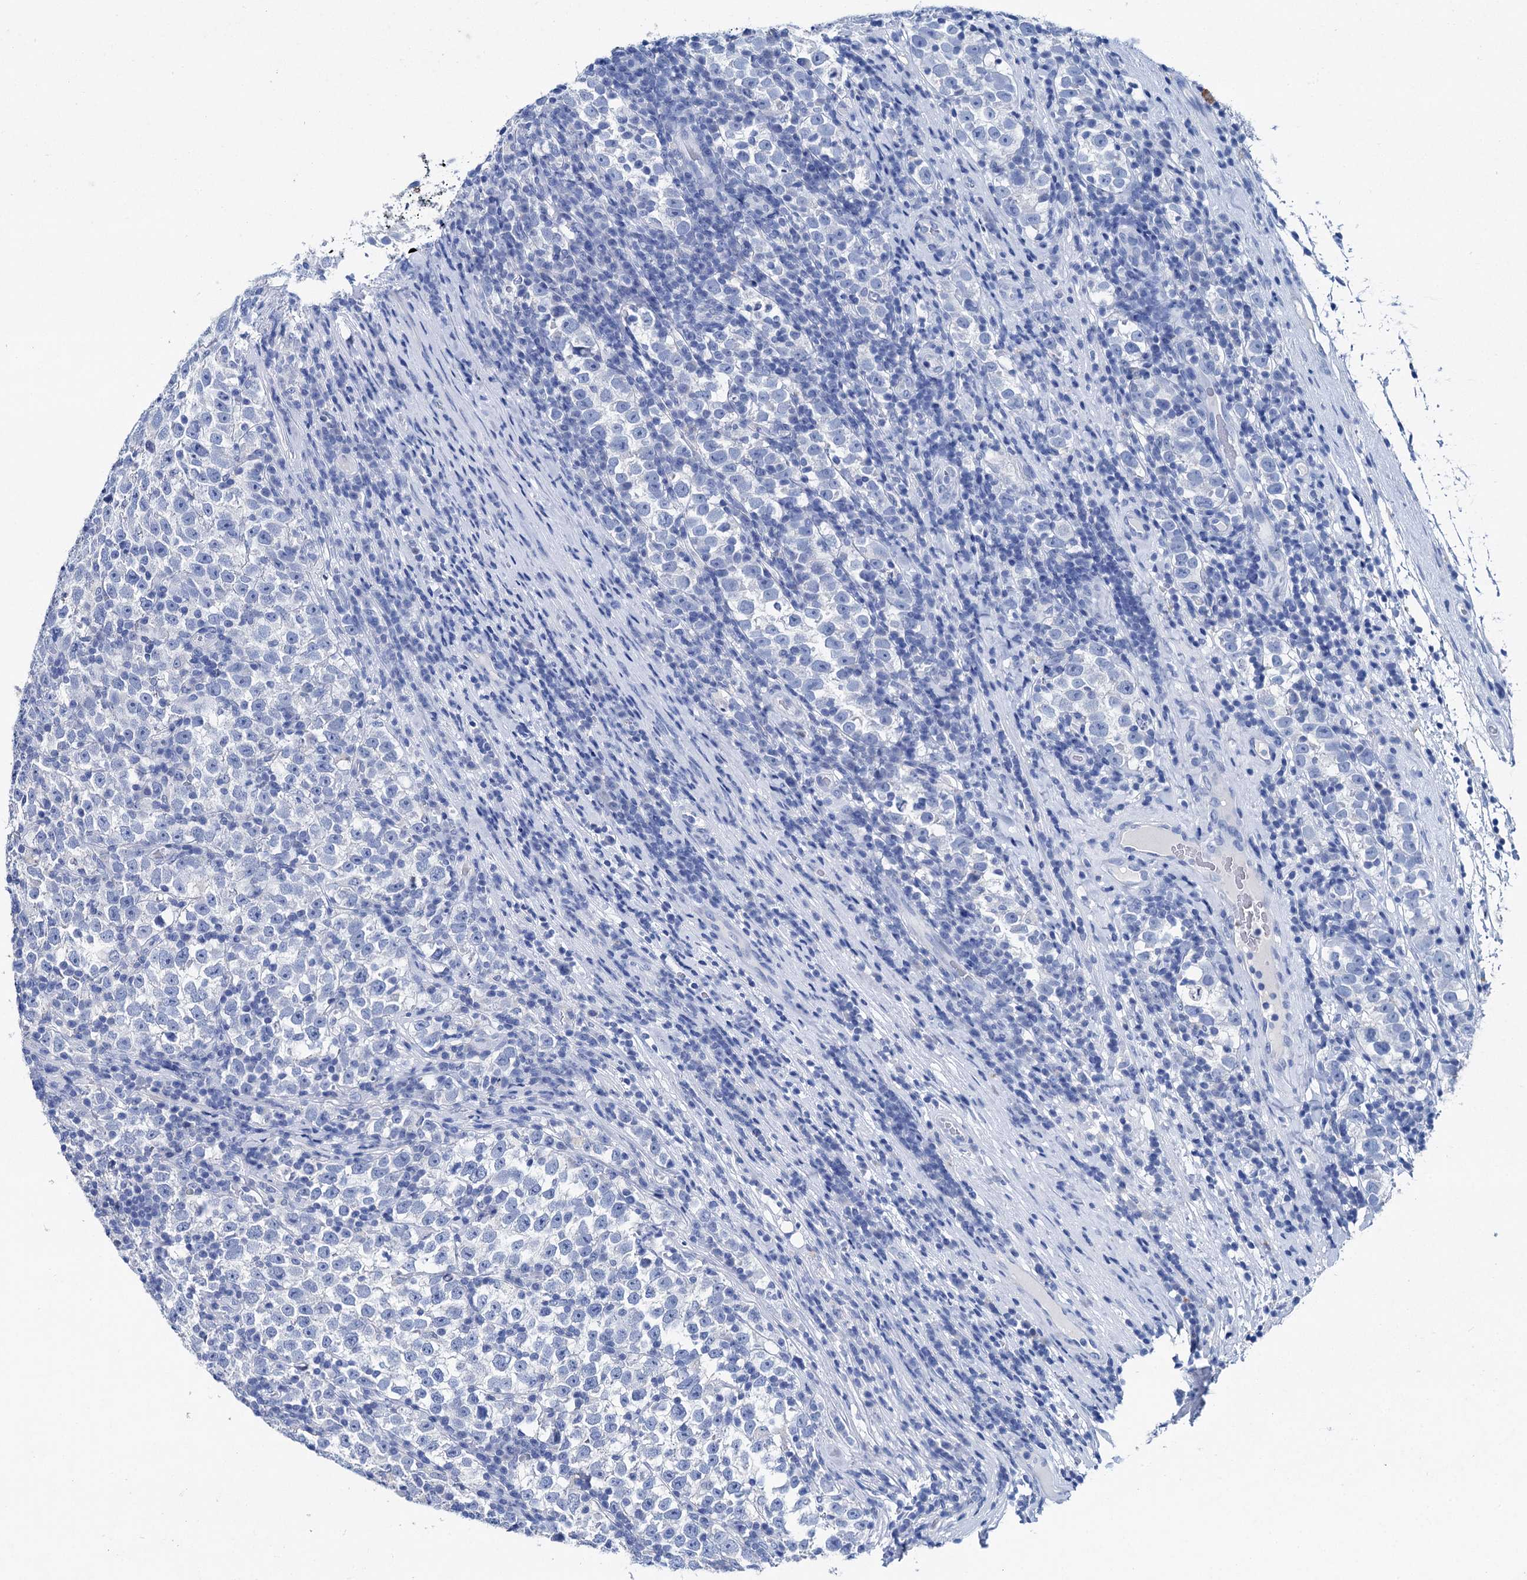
{"staining": {"intensity": "negative", "quantity": "none", "location": "none"}, "tissue": "testis cancer", "cell_type": "Tumor cells", "image_type": "cancer", "snomed": [{"axis": "morphology", "description": "Normal tissue, NOS"}, {"axis": "morphology", "description": "Seminoma, NOS"}, {"axis": "topography", "description": "Testis"}], "caption": "Protein analysis of seminoma (testis) shows no significant expression in tumor cells.", "gene": "BRINP1", "patient": {"sex": "male", "age": 43}}